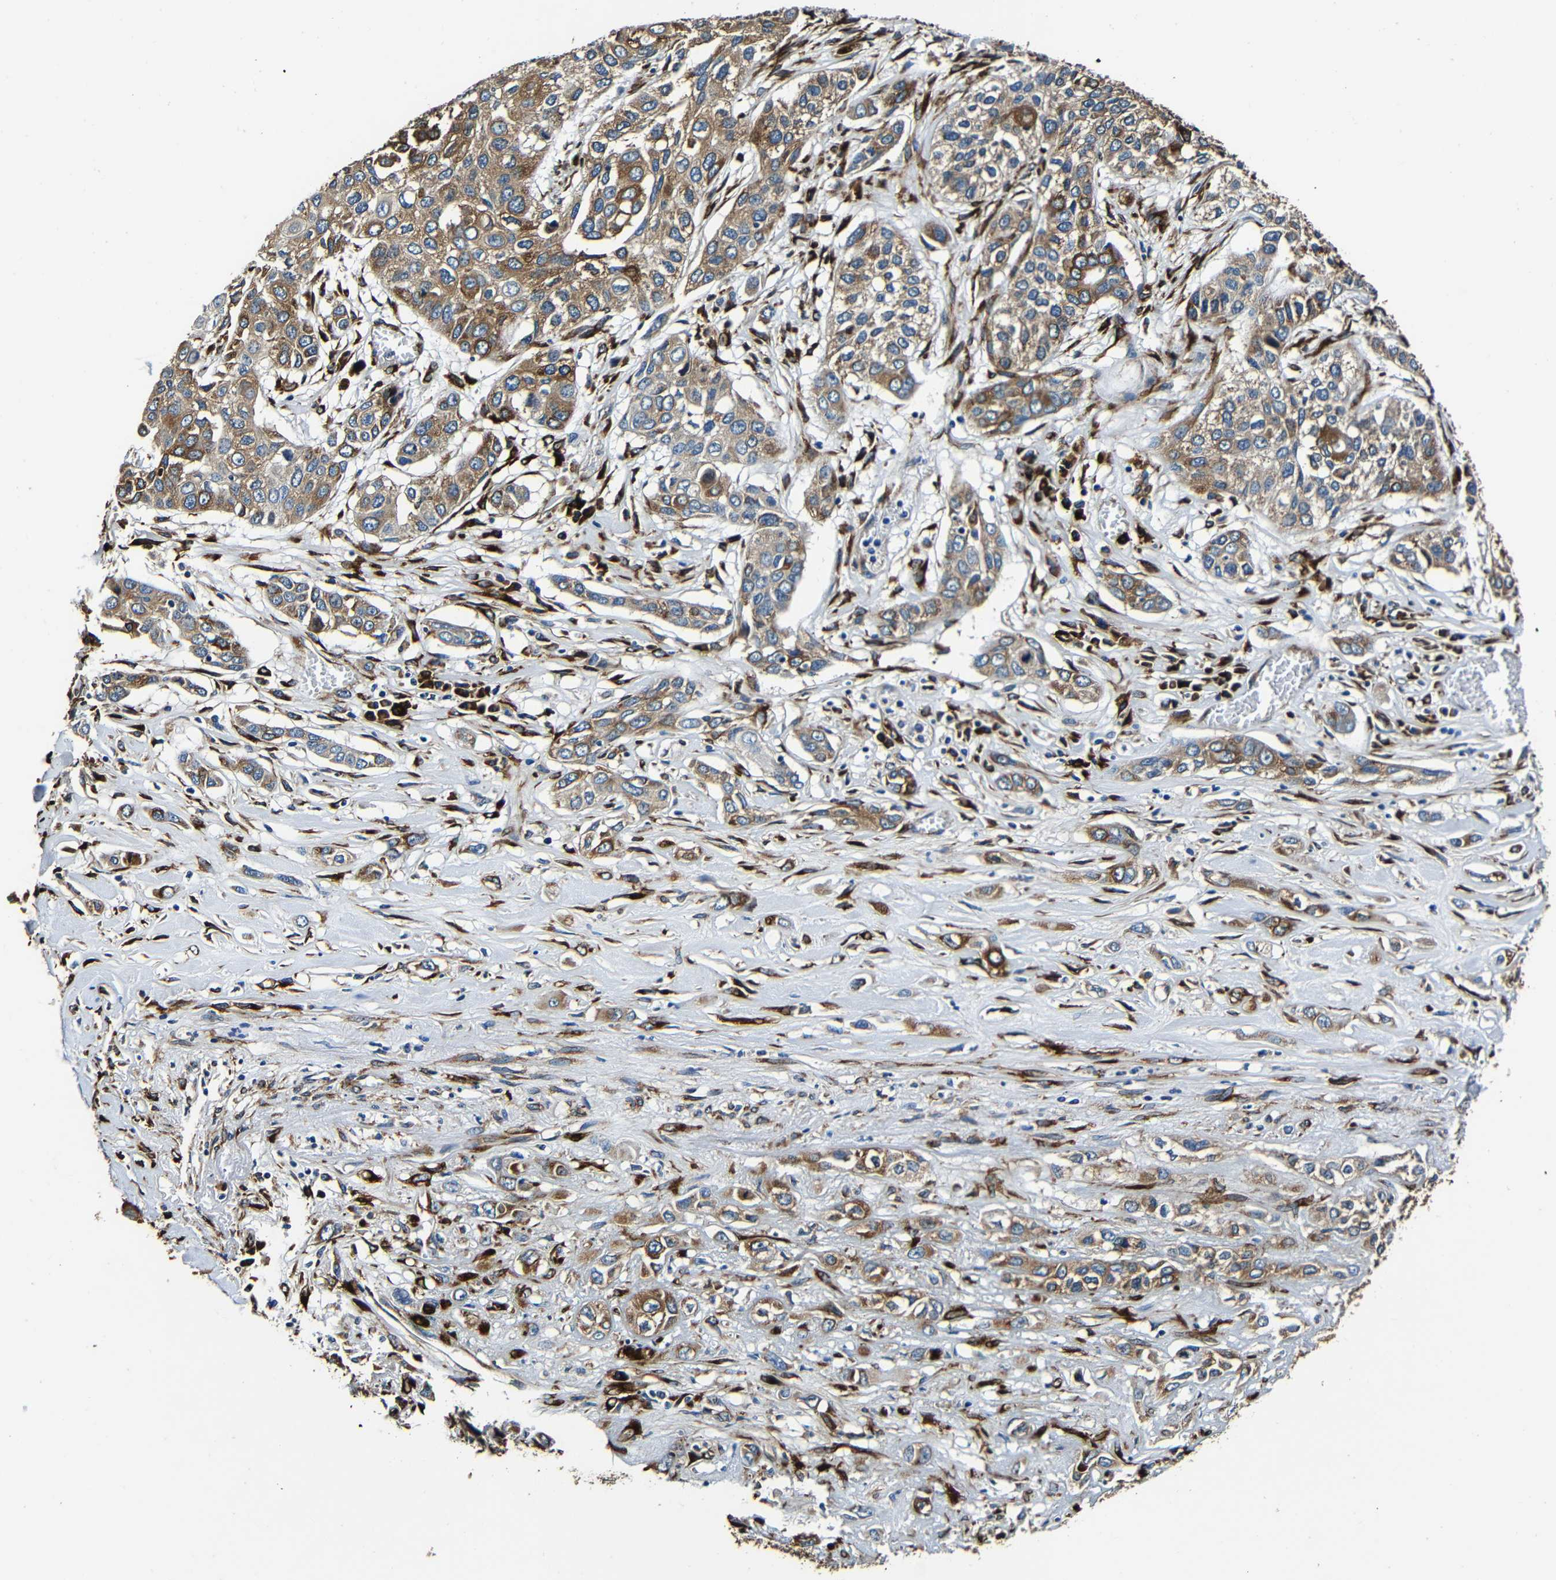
{"staining": {"intensity": "moderate", "quantity": ">75%", "location": "cytoplasmic/membranous"}, "tissue": "lung cancer", "cell_type": "Tumor cells", "image_type": "cancer", "snomed": [{"axis": "morphology", "description": "Squamous cell carcinoma, NOS"}, {"axis": "topography", "description": "Lung"}], "caption": "This is a histology image of immunohistochemistry (IHC) staining of squamous cell carcinoma (lung), which shows moderate positivity in the cytoplasmic/membranous of tumor cells.", "gene": "RRBP1", "patient": {"sex": "male", "age": 71}}